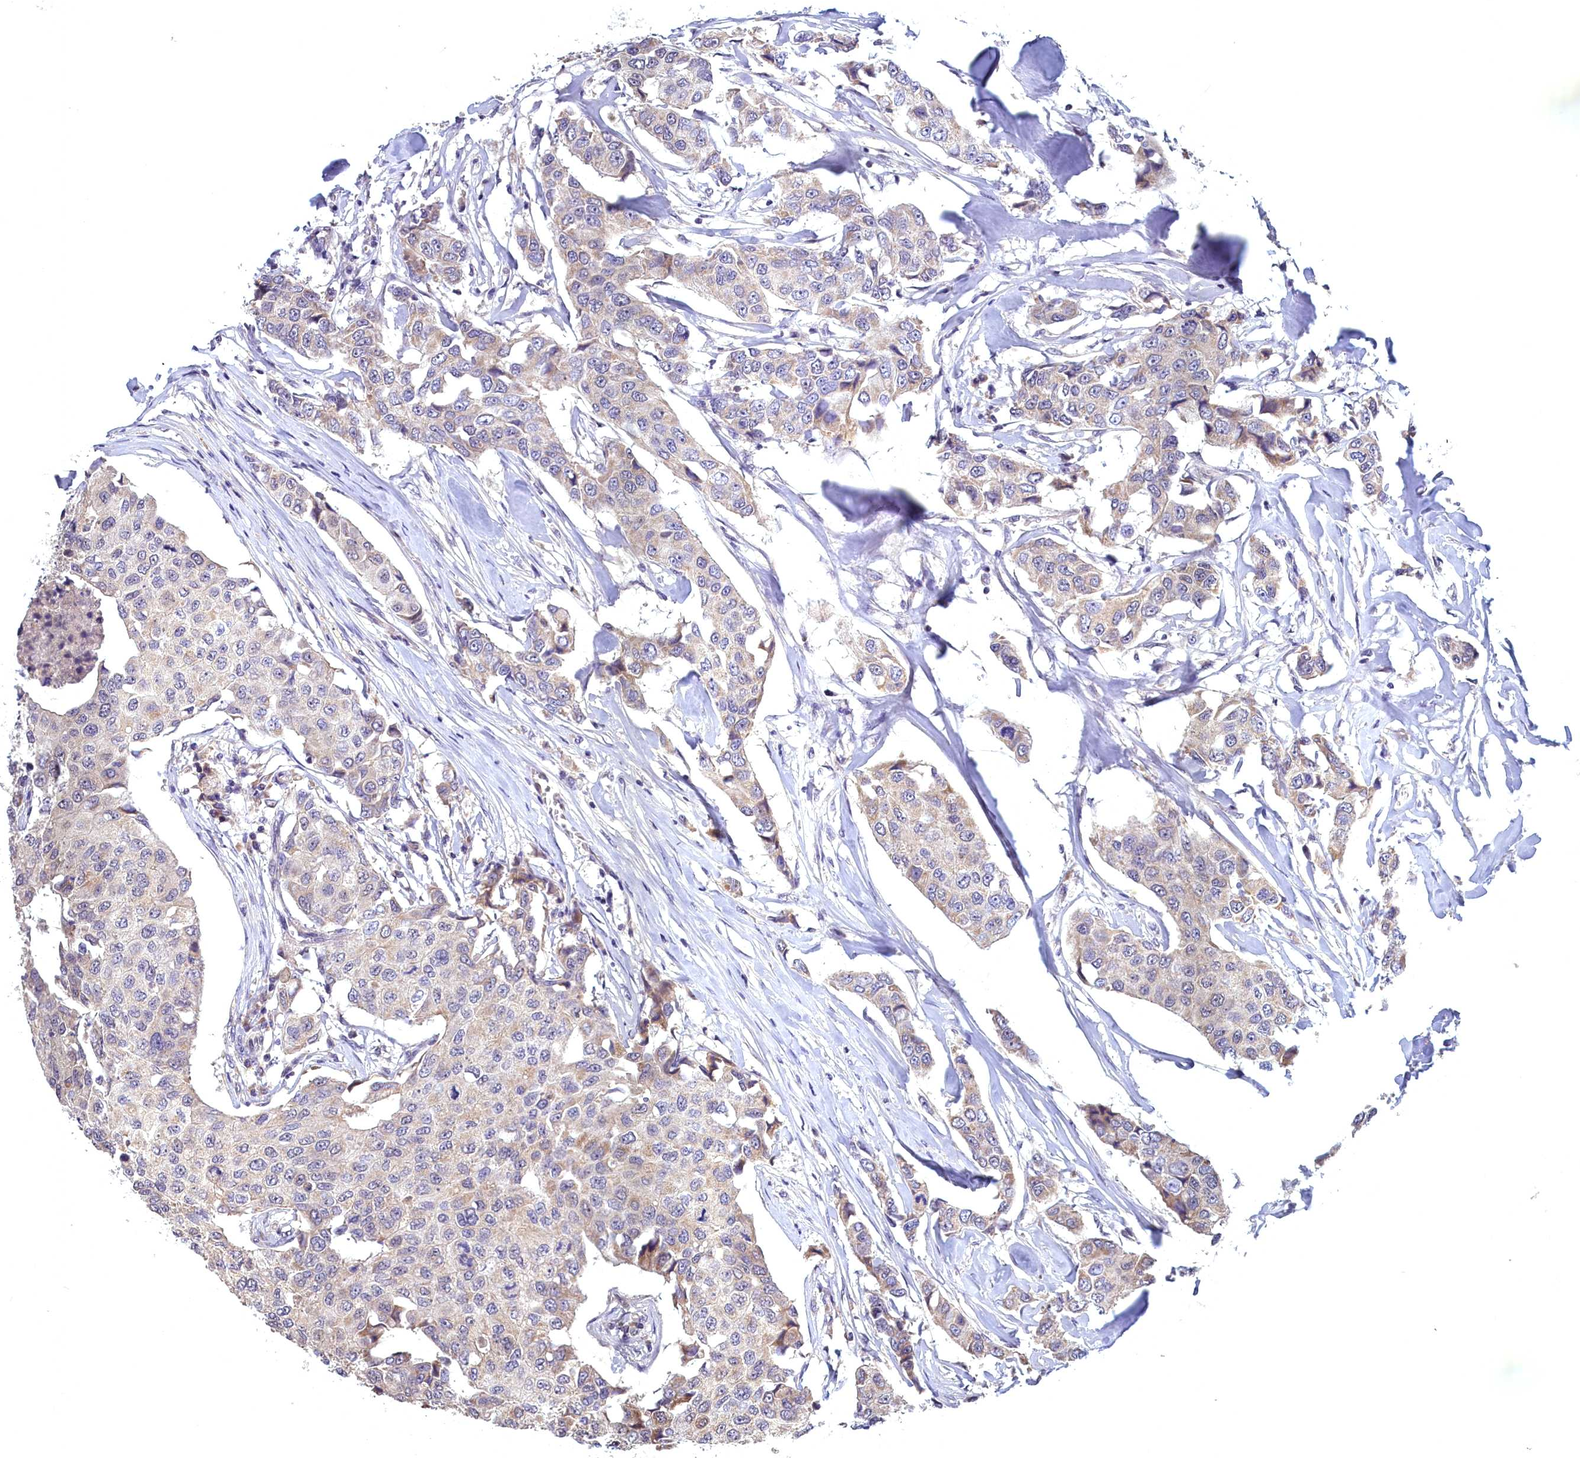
{"staining": {"intensity": "weak", "quantity": "<25%", "location": "cytoplasmic/membranous"}, "tissue": "breast cancer", "cell_type": "Tumor cells", "image_type": "cancer", "snomed": [{"axis": "morphology", "description": "Duct carcinoma"}, {"axis": "topography", "description": "Breast"}], "caption": "Protein analysis of breast cancer shows no significant expression in tumor cells. (DAB (3,3'-diaminobenzidine) immunohistochemistry (IHC) visualized using brightfield microscopy, high magnification).", "gene": "EPB41L4B", "patient": {"sex": "female", "age": 80}}